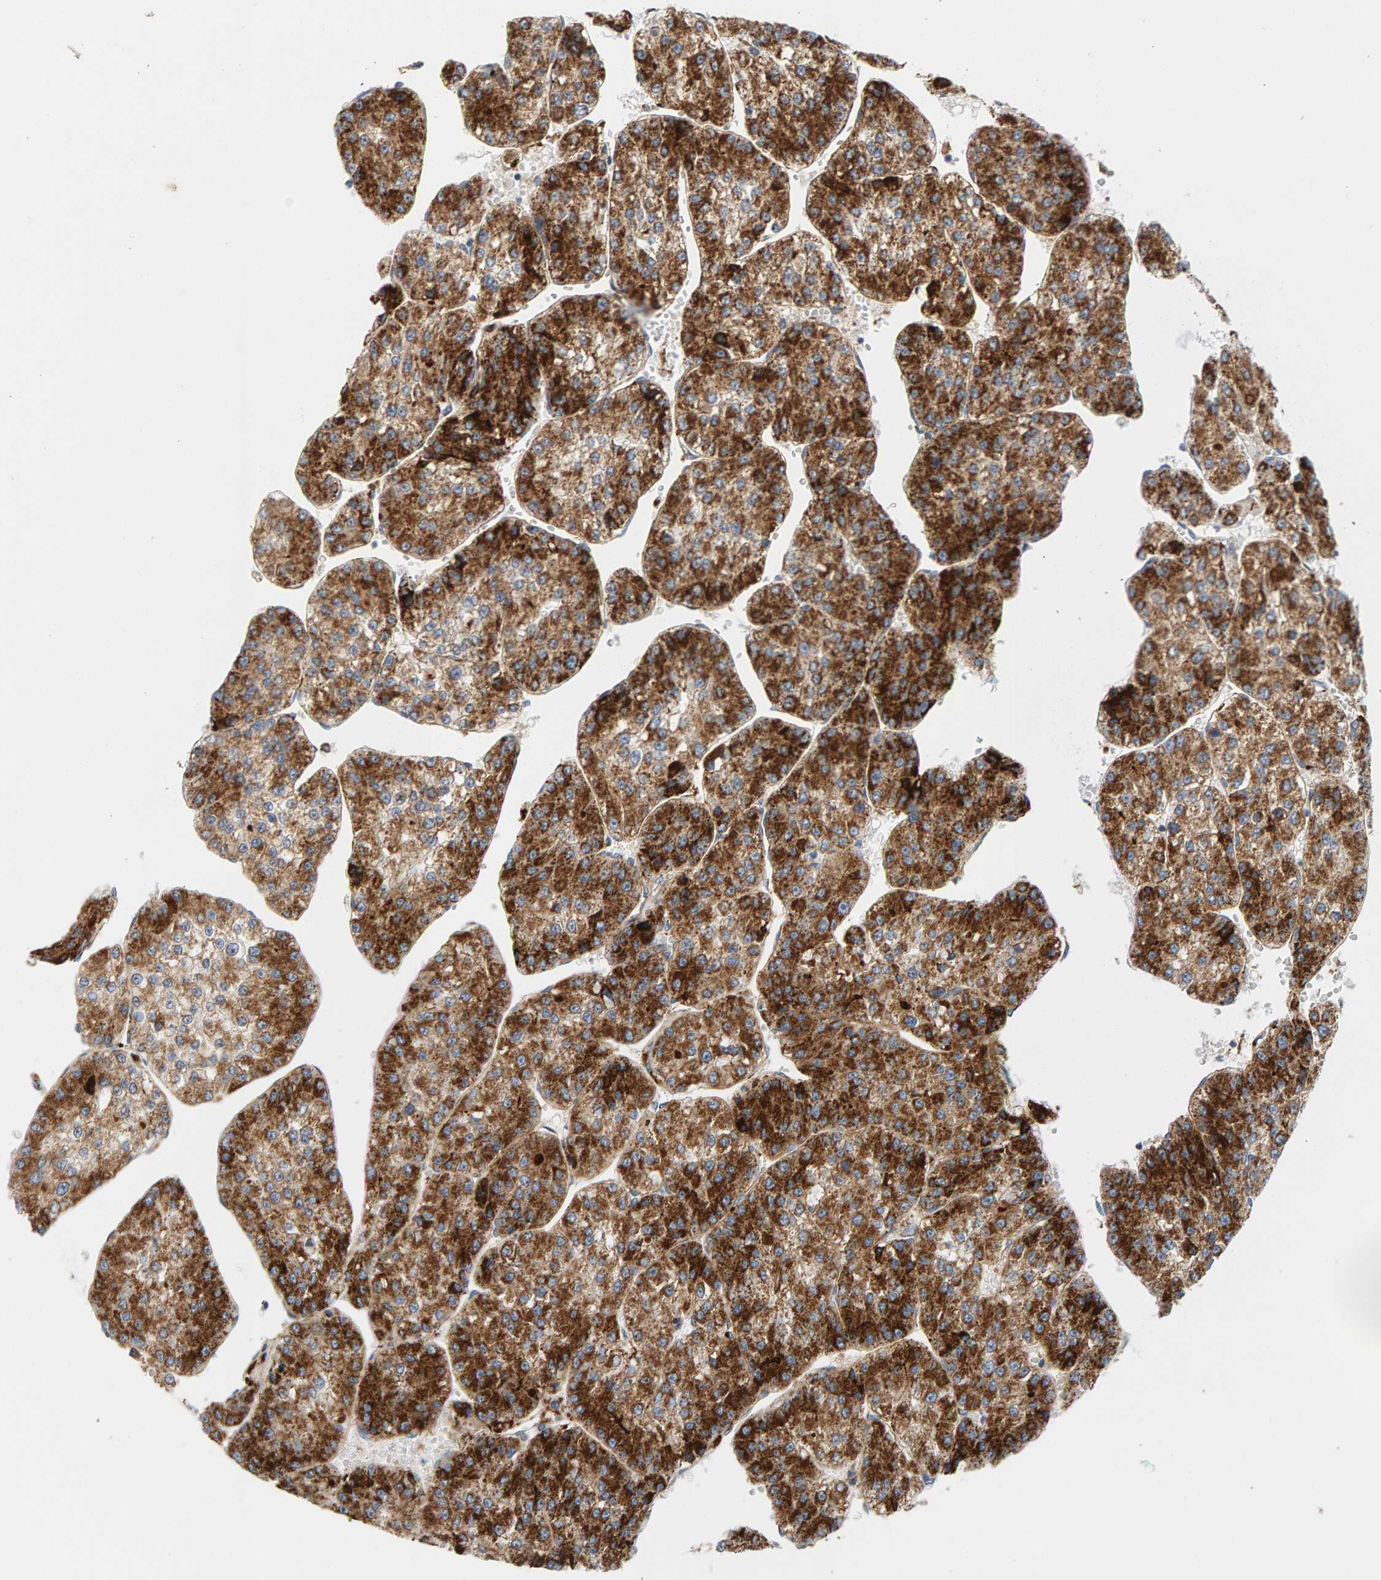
{"staining": {"intensity": "strong", "quantity": ">75%", "location": "cytoplasmic/membranous"}, "tissue": "liver cancer", "cell_type": "Tumor cells", "image_type": "cancer", "snomed": [{"axis": "morphology", "description": "Carcinoma, Hepatocellular, NOS"}, {"axis": "topography", "description": "Liver"}], "caption": "This histopathology image exhibits IHC staining of human hepatocellular carcinoma (liver), with high strong cytoplasmic/membranous positivity in approximately >75% of tumor cells.", "gene": "GGTA1", "patient": {"sex": "female", "age": 73}}